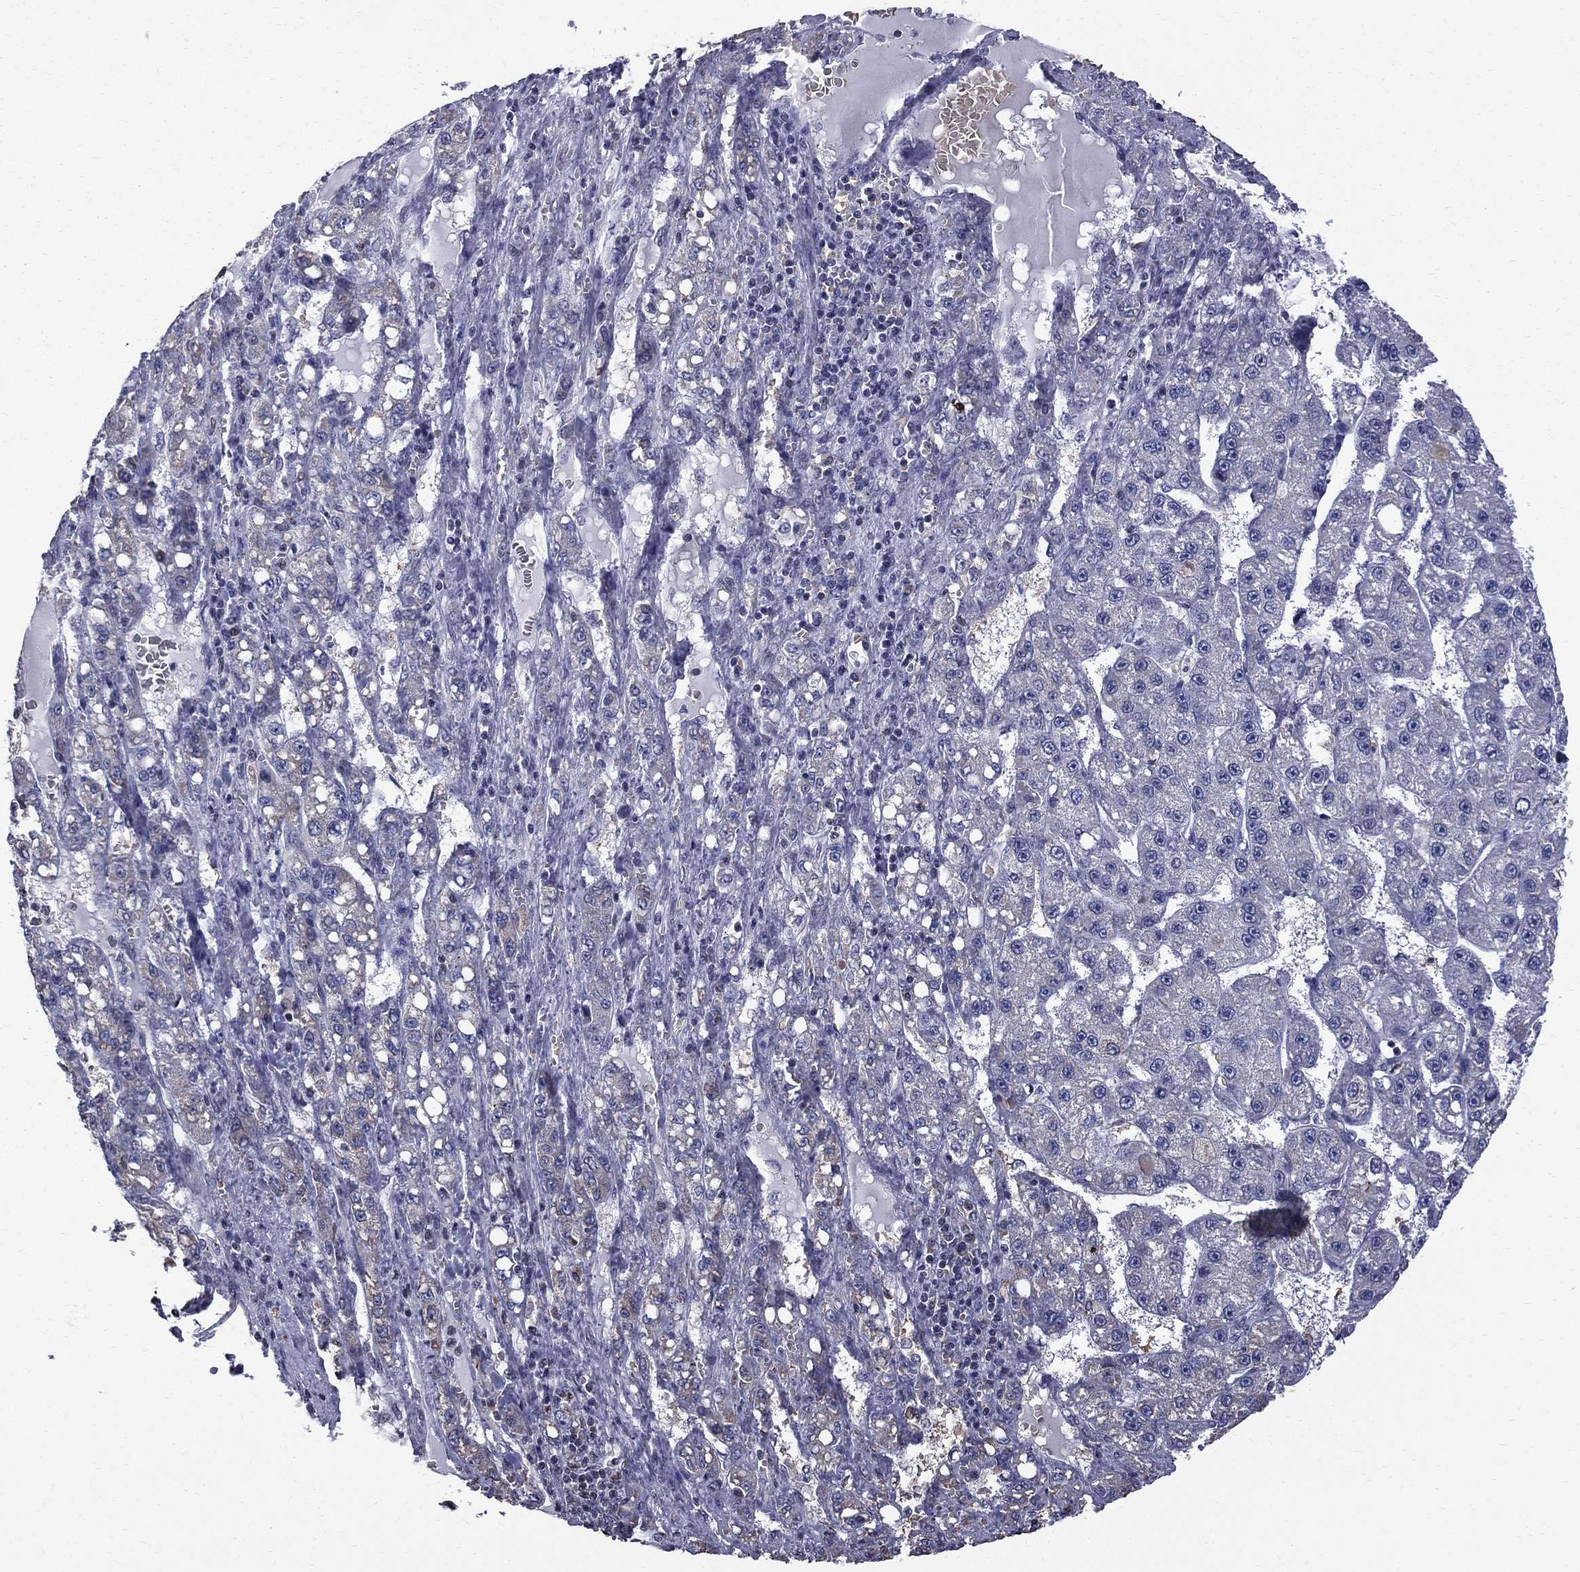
{"staining": {"intensity": "negative", "quantity": "none", "location": "none"}, "tissue": "liver cancer", "cell_type": "Tumor cells", "image_type": "cancer", "snomed": [{"axis": "morphology", "description": "Carcinoma, Hepatocellular, NOS"}, {"axis": "topography", "description": "Liver"}], "caption": "There is no significant positivity in tumor cells of liver cancer.", "gene": "HSPB2", "patient": {"sex": "female", "age": 65}}